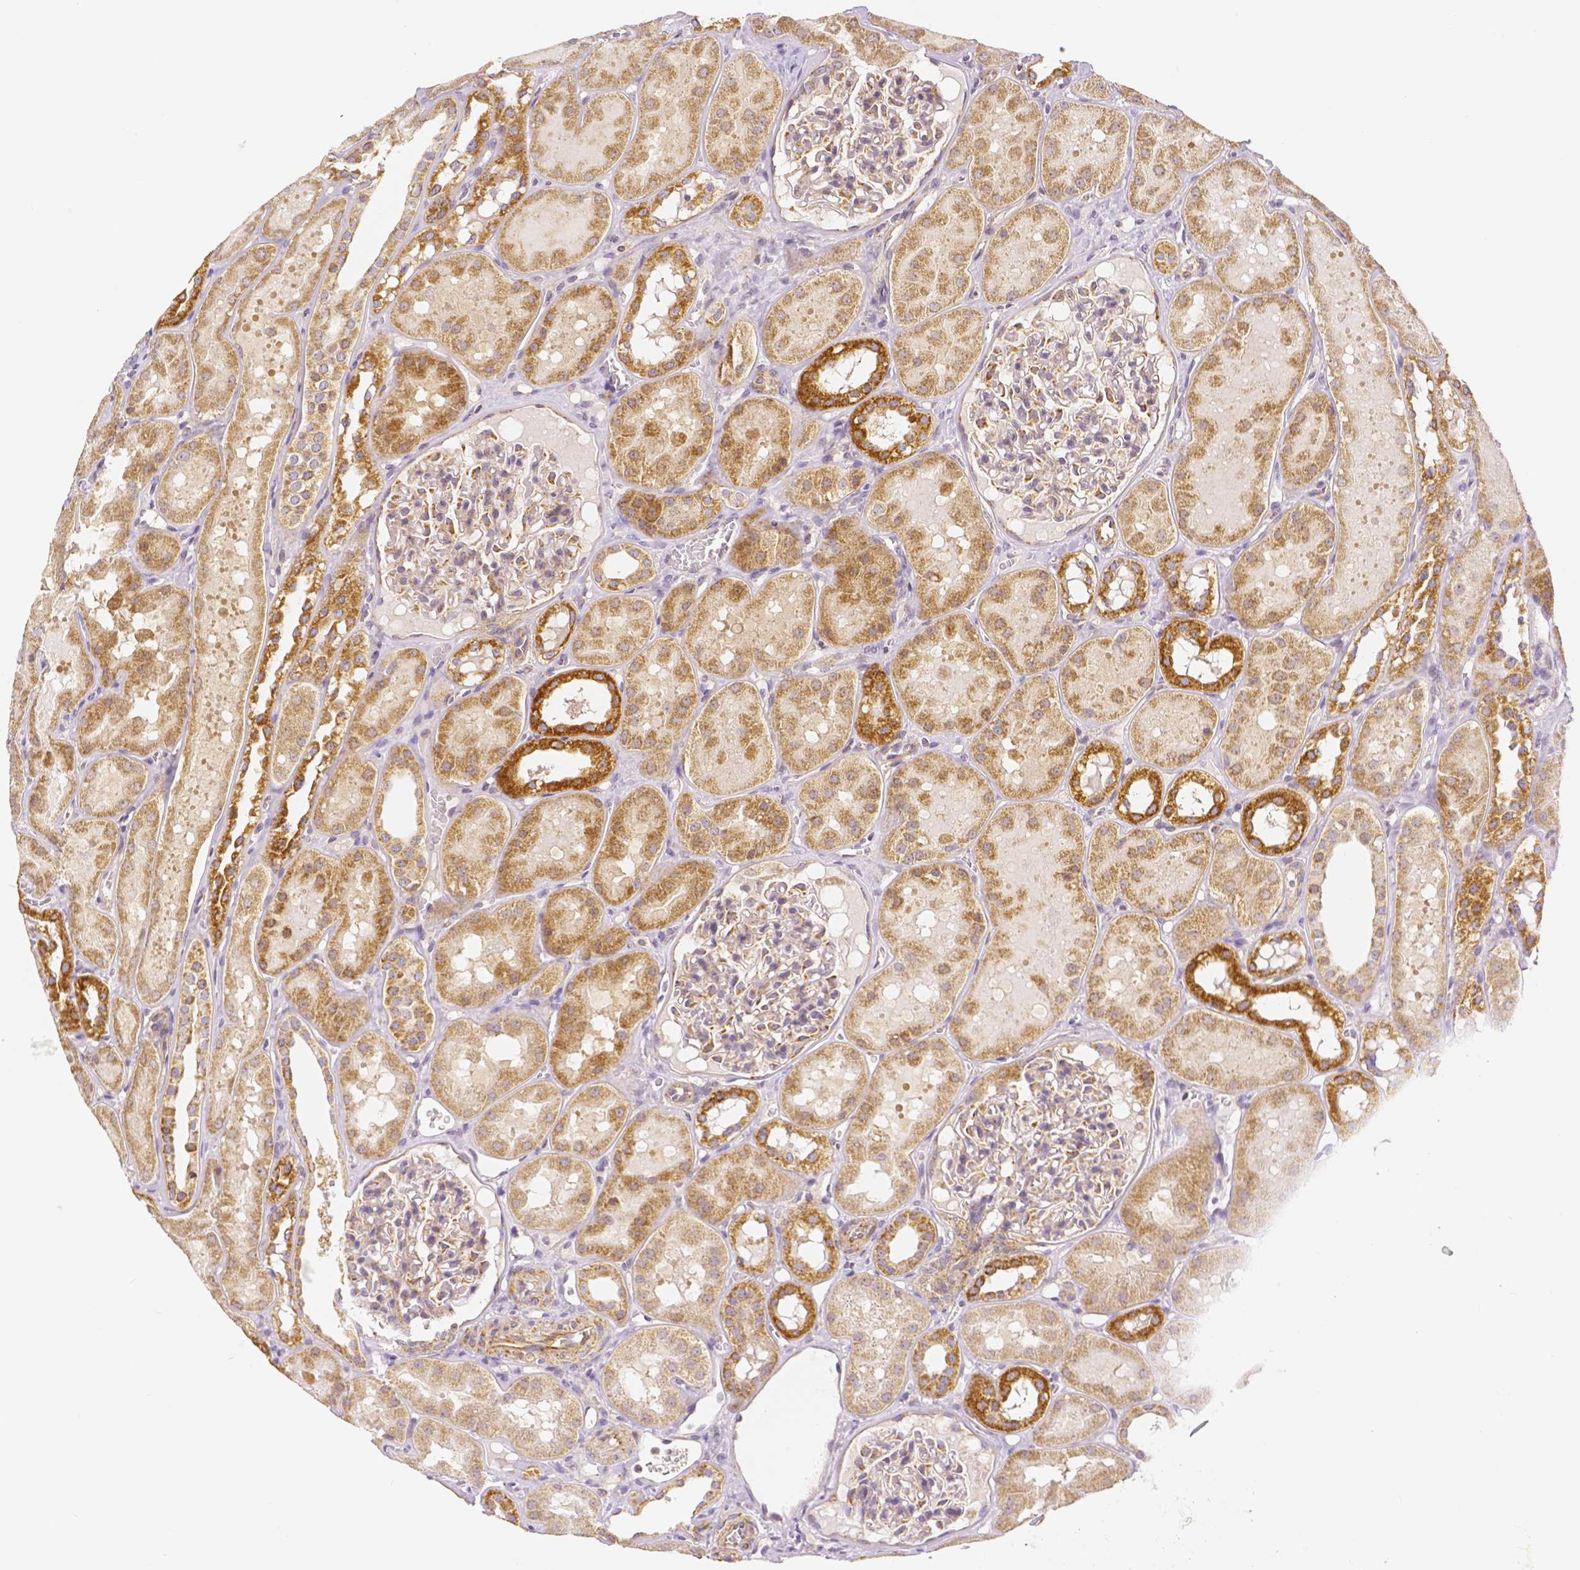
{"staining": {"intensity": "moderate", "quantity": "<25%", "location": "cytoplasmic/membranous"}, "tissue": "kidney", "cell_type": "Cells in glomeruli", "image_type": "normal", "snomed": [{"axis": "morphology", "description": "Normal tissue, NOS"}, {"axis": "topography", "description": "Kidney"}, {"axis": "topography", "description": "Urinary bladder"}], "caption": "Brown immunohistochemical staining in normal human kidney shows moderate cytoplasmic/membranous staining in about <25% of cells in glomeruli. Using DAB (brown) and hematoxylin (blue) stains, captured at high magnification using brightfield microscopy.", "gene": "RHOT1", "patient": {"sex": "male", "age": 16}}